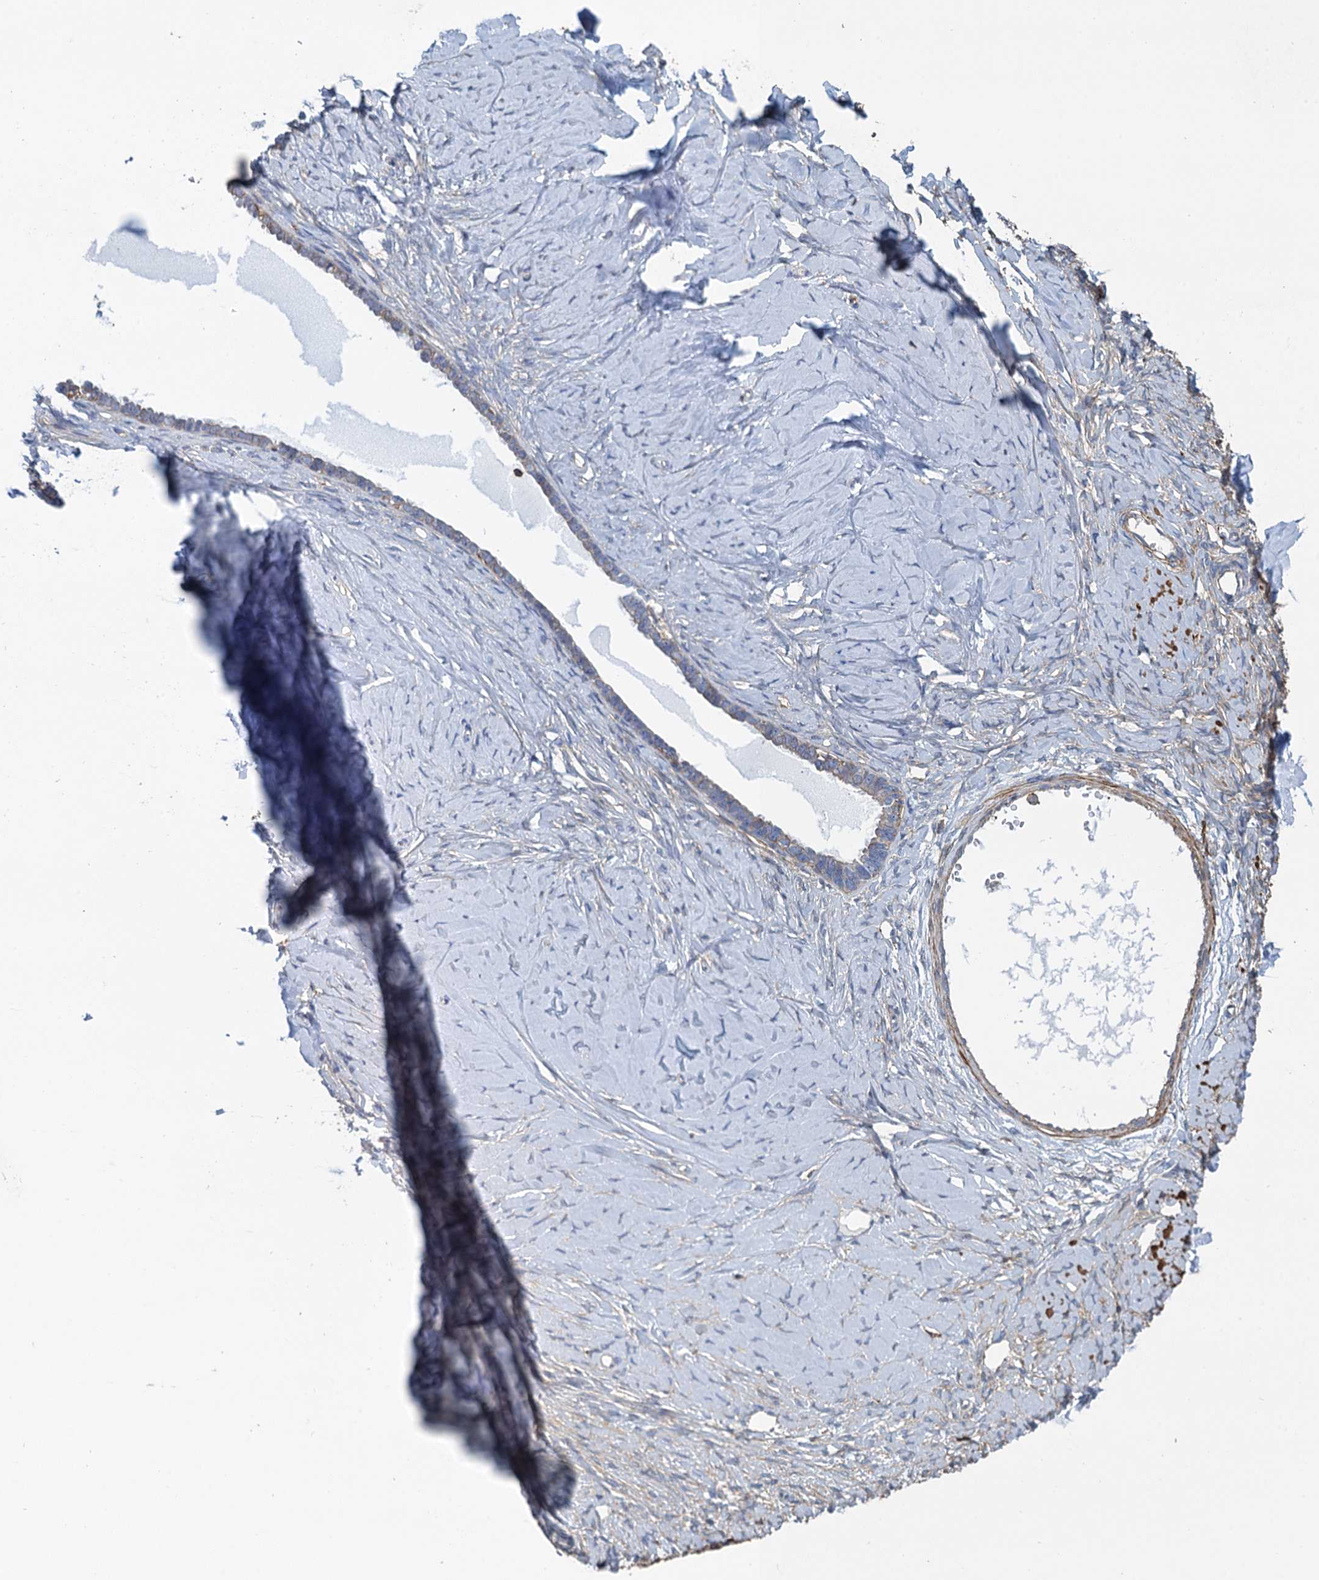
{"staining": {"intensity": "negative", "quantity": "none", "location": "none"}, "tissue": "ovarian cancer", "cell_type": "Tumor cells", "image_type": "cancer", "snomed": [{"axis": "morphology", "description": "Cystadenocarcinoma, serous, NOS"}, {"axis": "topography", "description": "Ovary"}], "caption": "Photomicrograph shows no protein expression in tumor cells of serous cystadenocarcinoma (ovarian) tissue. The staining was performed using DAB (3,3'-diaminobenzidine) to visualize the protein expression in brown, while the nuclei were stained in blue with hematoxylin (Magnification: 20x).", "gene": "PROSER2", "patient": {"sex": "female", "age": 79}}